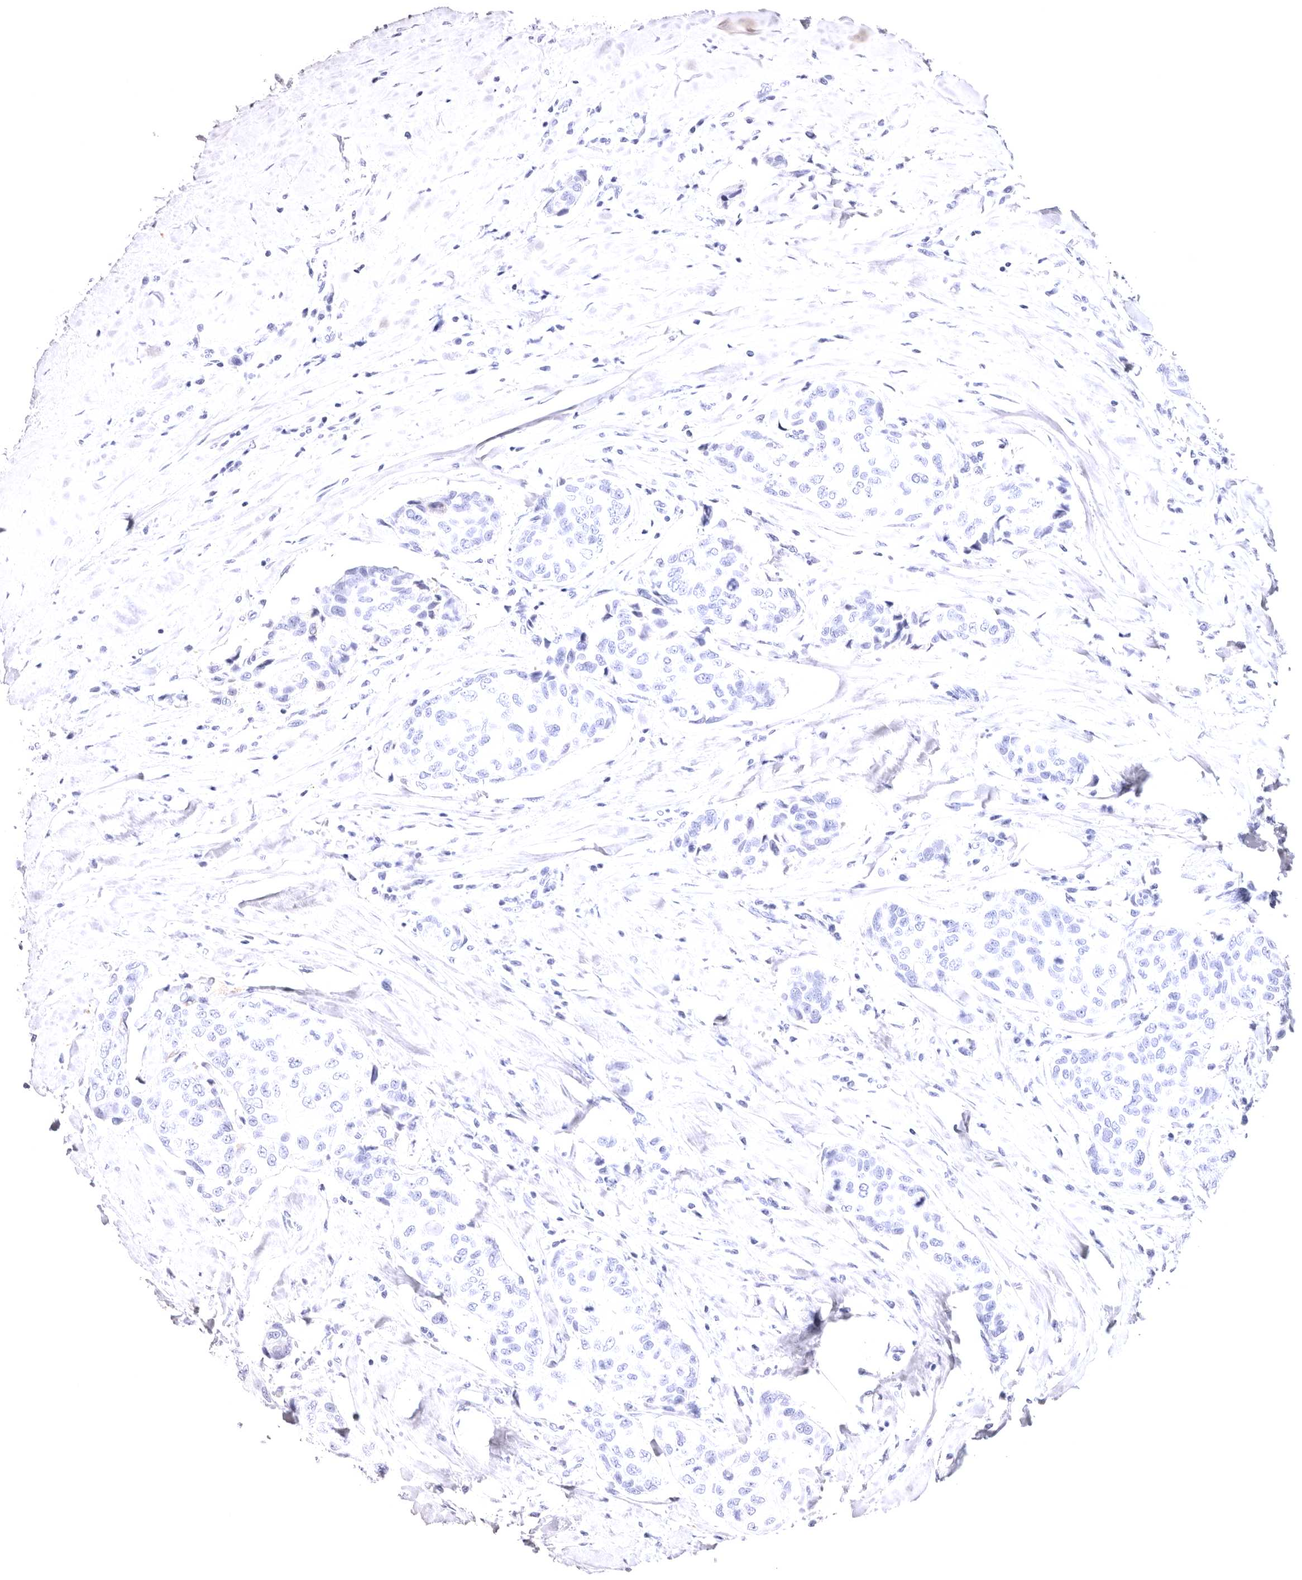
{"staining": {"intensity": "negative", "quantity": "none", "location": "none"}, "tissue": "breast cancer", "cell_type": "Tumor cells", "image_type": "cancer", "snomed": [{"axis": "morphology", "description": "Duct carcinoma"}, {"axis": "topography", "description": "Breast"}], "caption": "Breast intraductal carcinoma was stained to show a protein in brown. There is no significant expression in tumor cells.", "gene": "VPS45", "patient": {"sex": "female", "age": 80}}